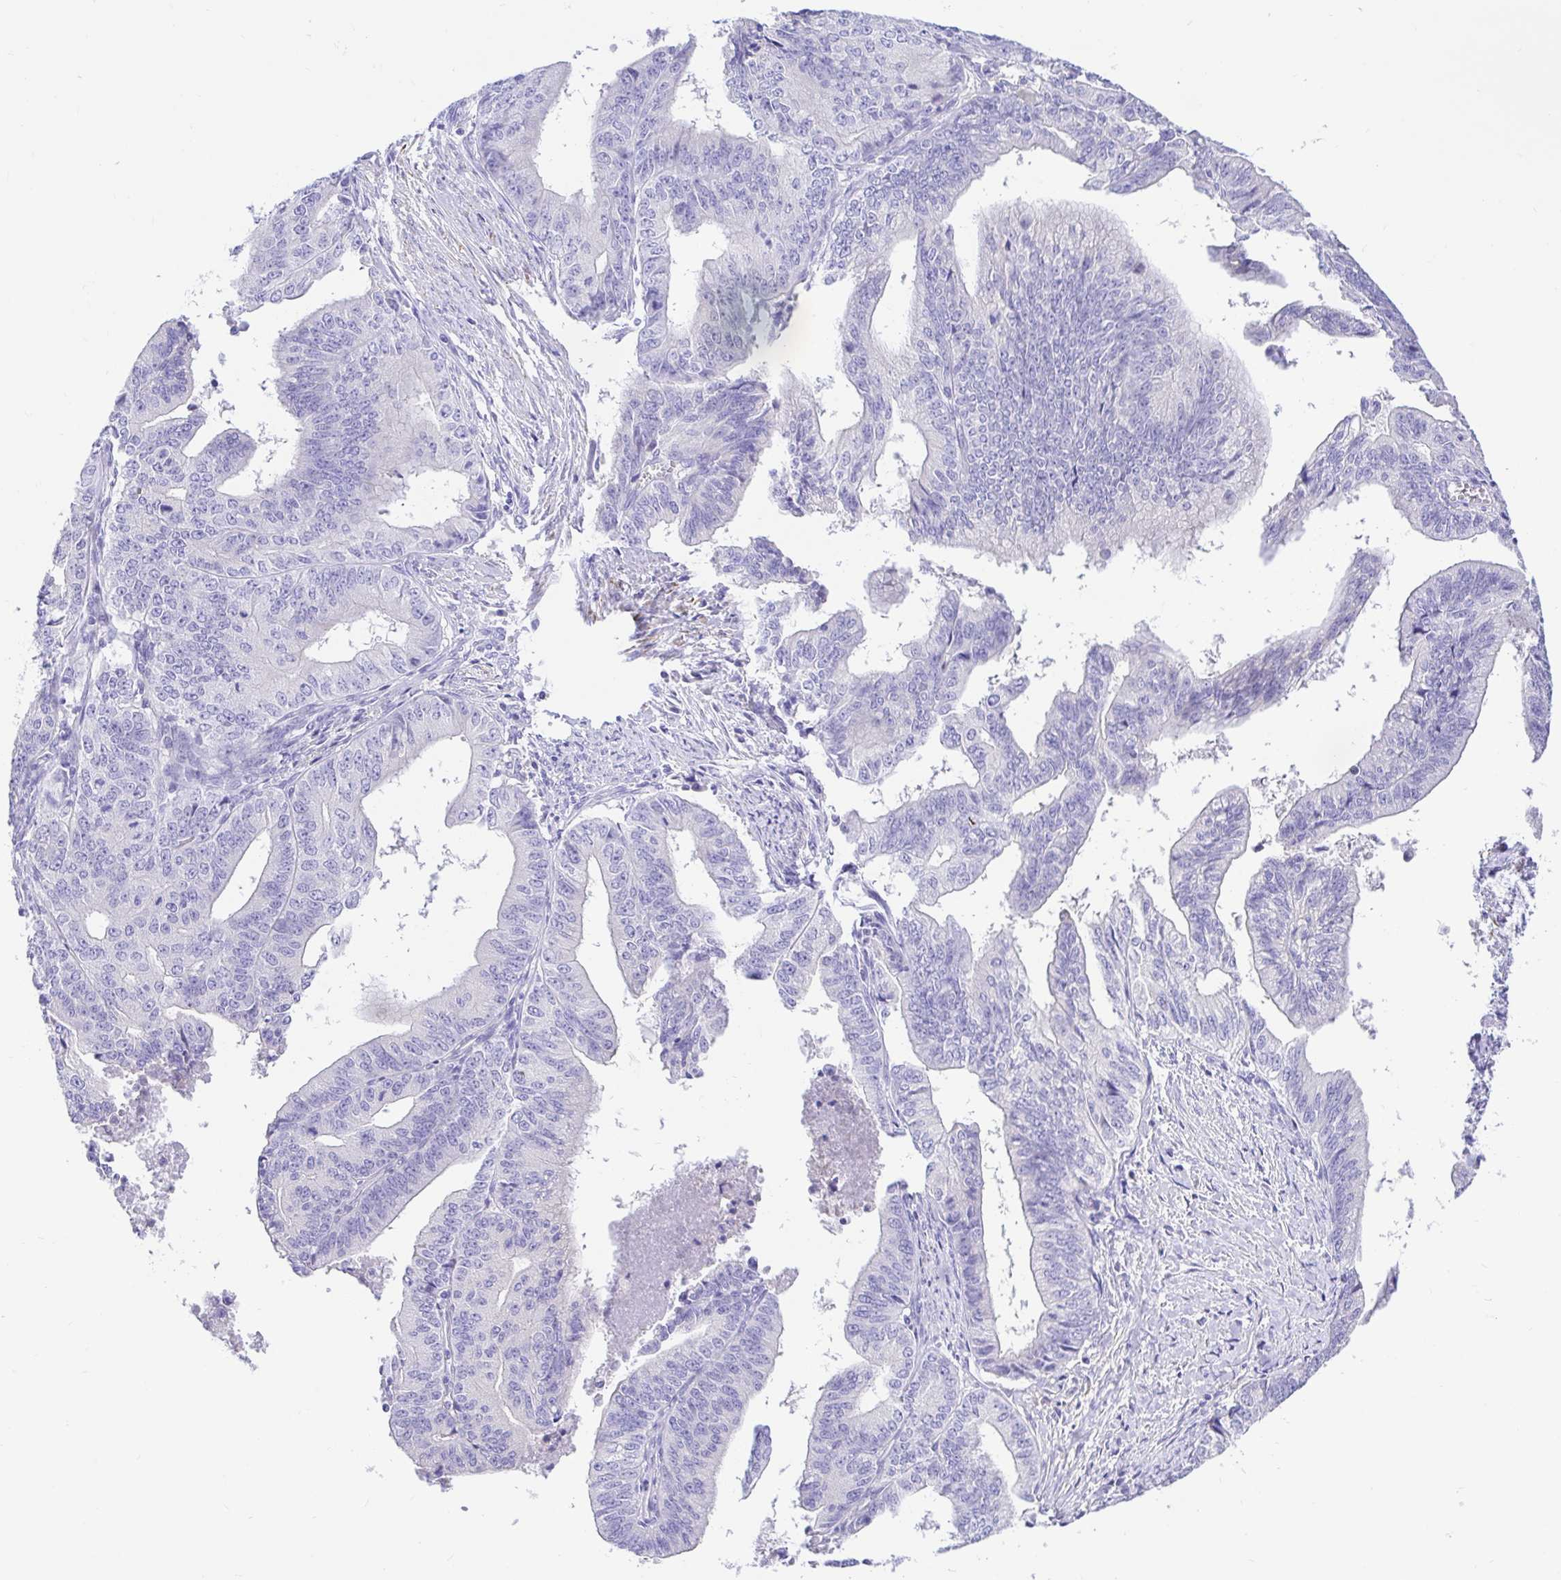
{"staining": {"intensity": "negative", "quantity": "none", "location": "none"}, "tissue": "endometrial cancer", "cell_type": "Tumor cells", "image_type": "cancer", "snomed": [{"axis": "morphology", "description": "Adenocarcinoma, NOS"}, {"axis": "topography", "description": "Endometrium"}], "caption": "This photomicrograph is of endometrial cancer stained with immunohistochemistry (IHC) to label a protein in brown with the nuclei are counter-stained blue. There is no expression in tumor cells.", "gene": "BACE2", "patient": {"sex": "female", "age": 65}}